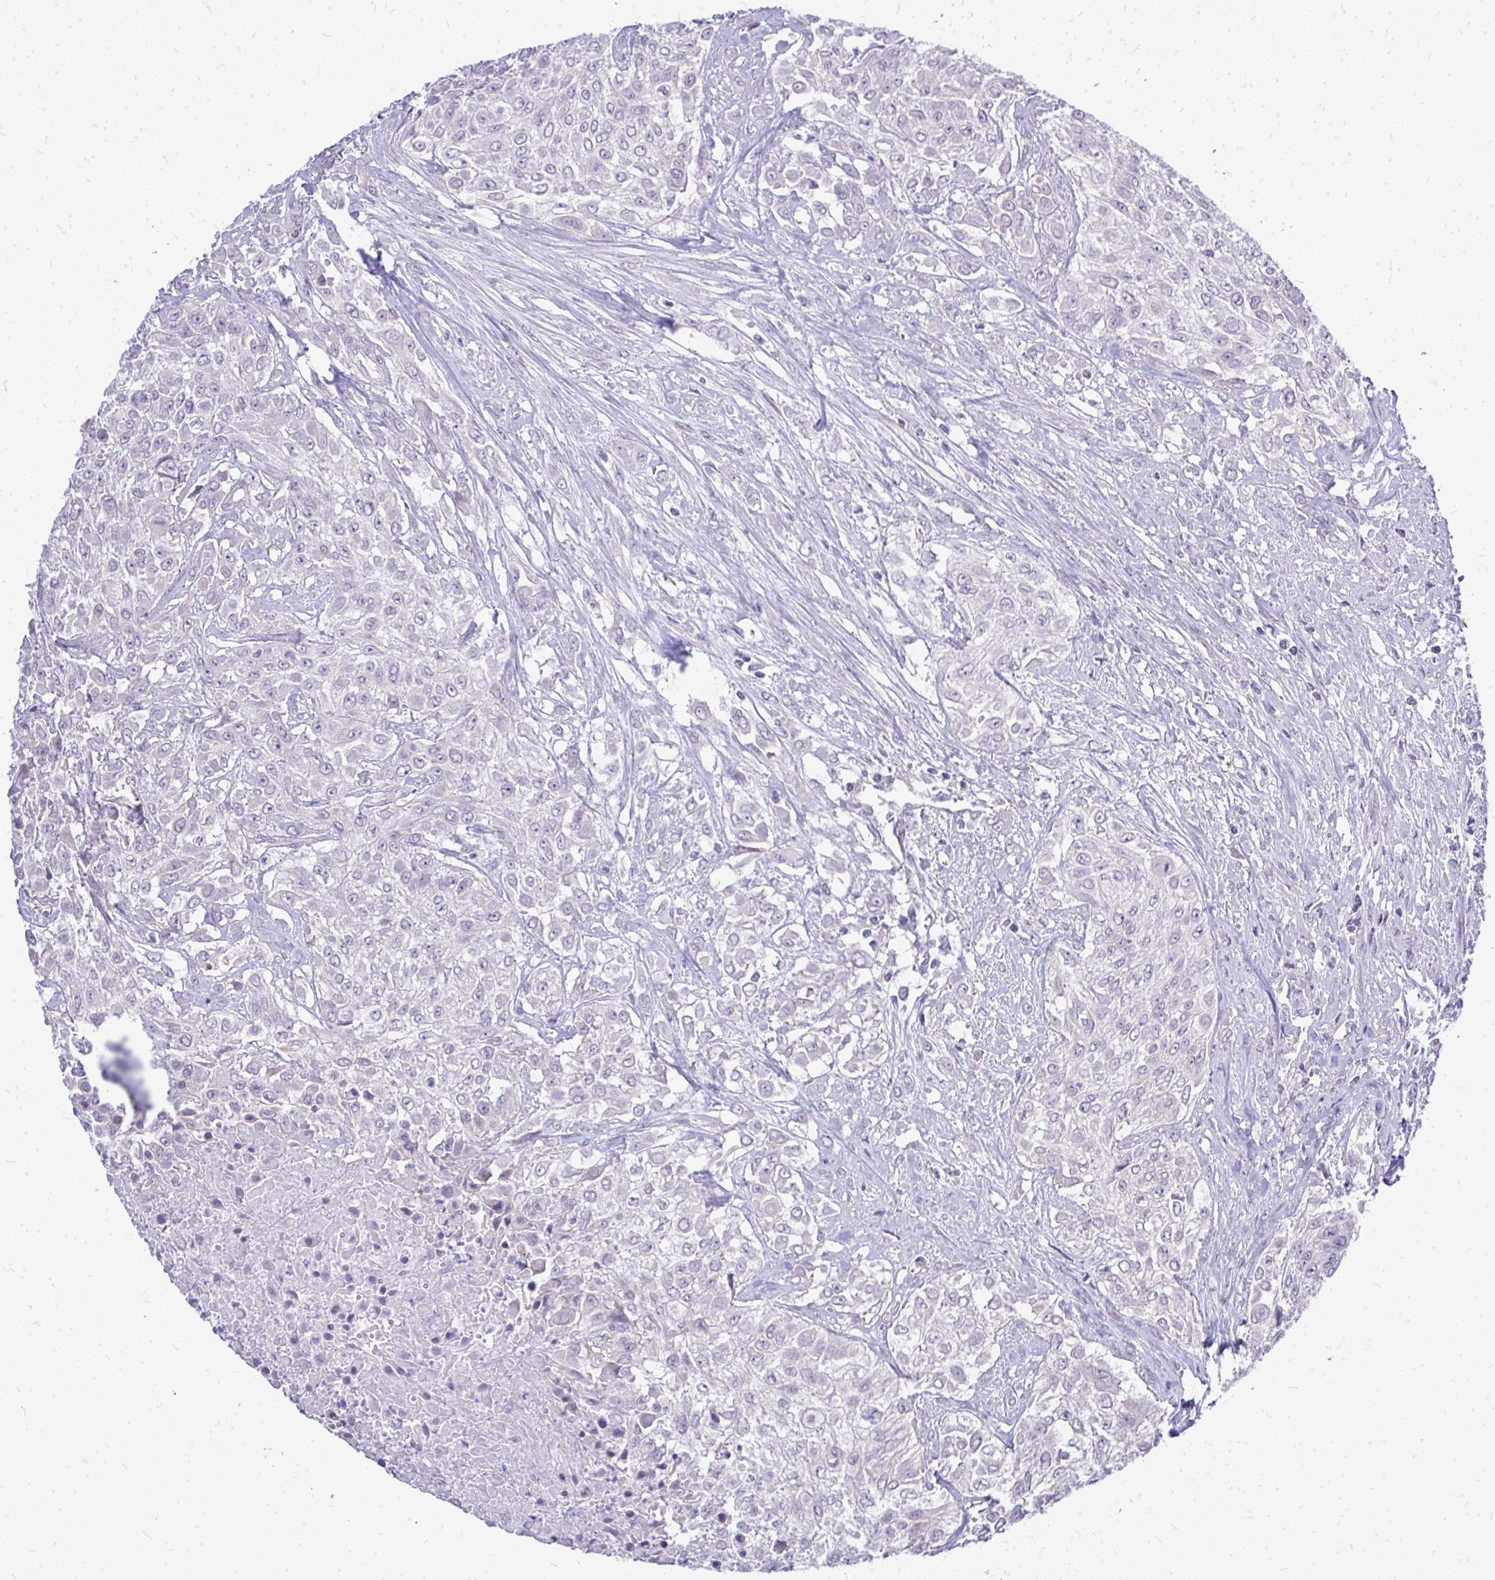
{"staining": {"intensity": "negative", "quantity": "none", "location": "none"}, "tissue": "urothelial cancer", "cell_type": "Tumor cells", "image_type": "cancer", "snomed": [{"axis": "morphology", "description": "Urothelial carcinoma, High grade"}, {"axis": "topography", "description": "Urinary bladder"}], "caption": "The micrograph exhibits no staining of tumor cells in urothelial carcinoma (high-grade).", "gene": "OR8D1", "patient": {"sex": "male", "age": 57}}